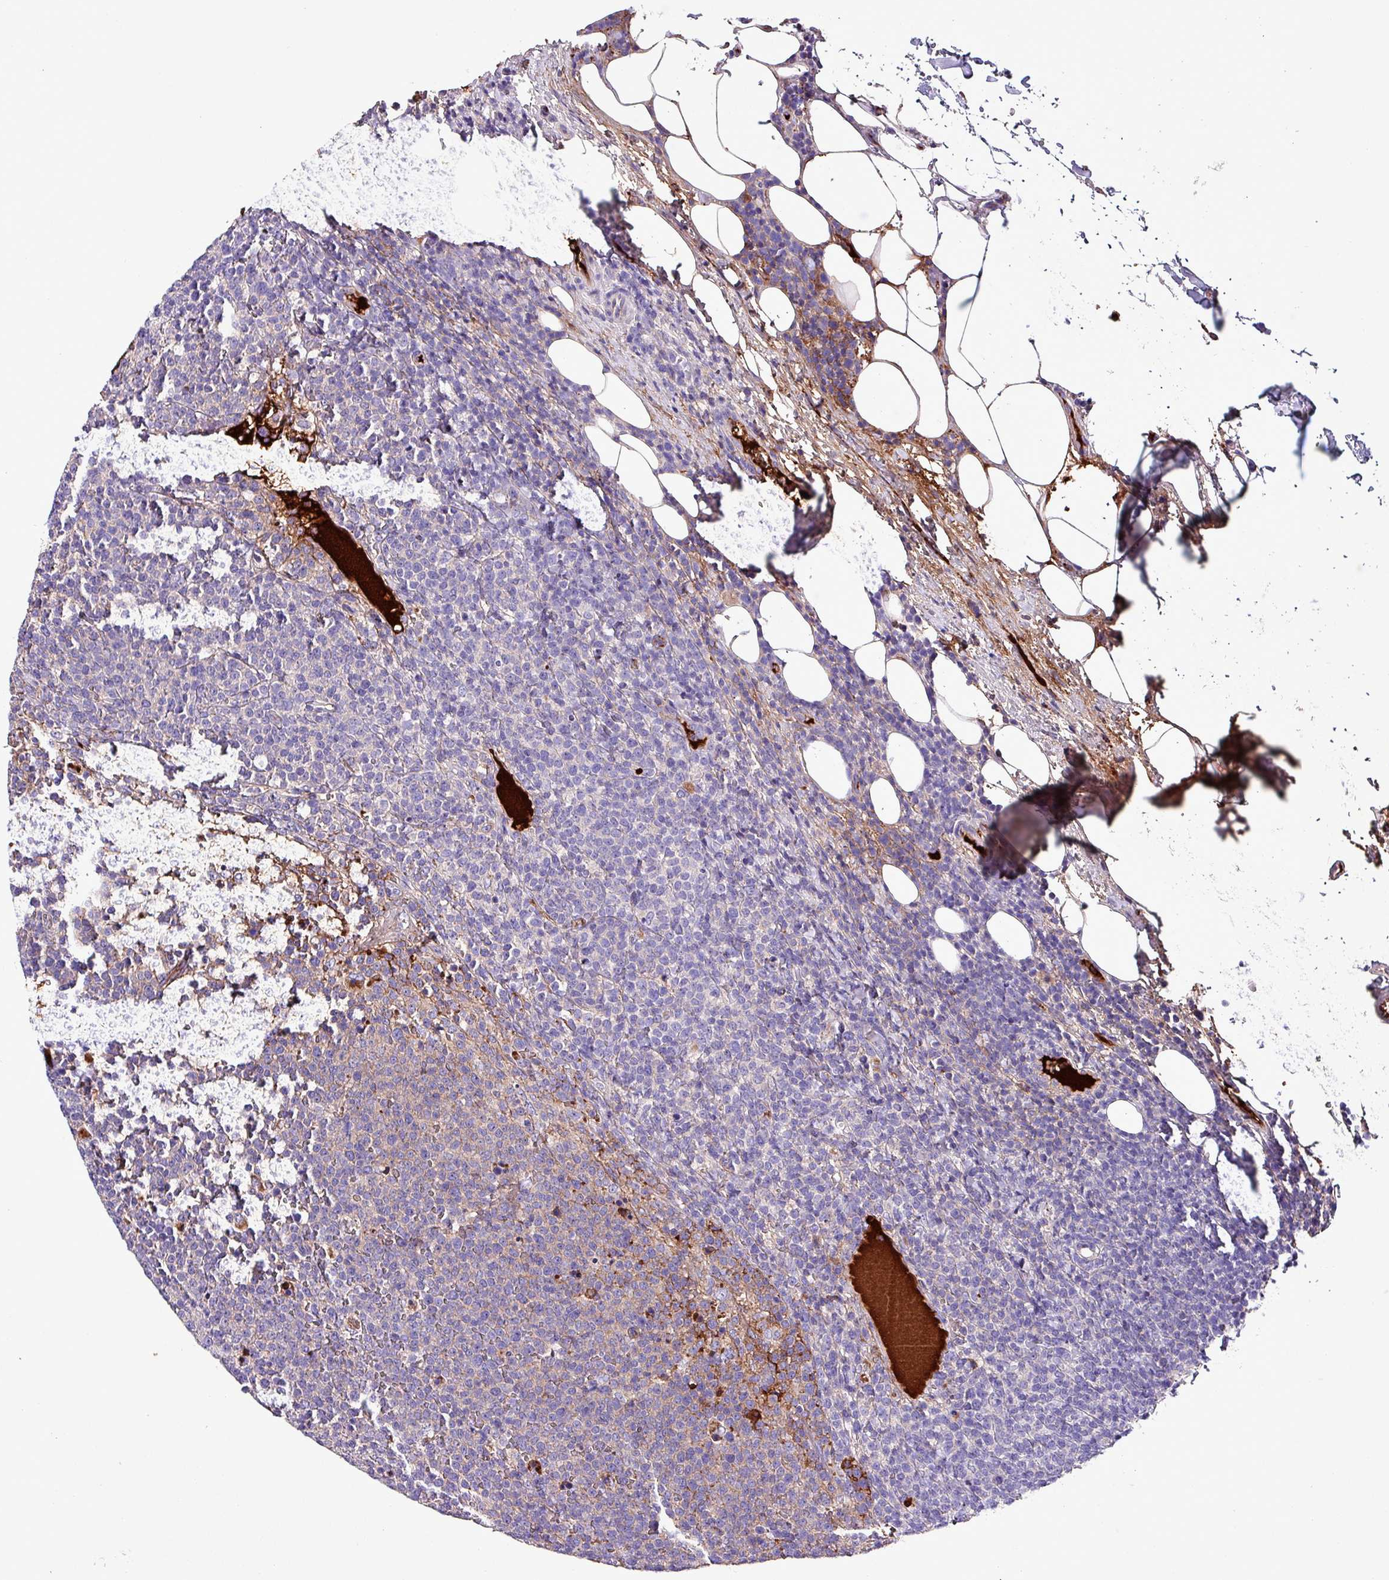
{"staining": {"intensity": "moderate", "quantity": "25%-75%", "location": "cytoplasmic/membranous"}, "tissue": "lymphoma", "cell_type": "Tumor cells", "image_type": "cancer", "snomed": [{"axis": "morphology", "description": "Malignant lymphoma, non-Hodgkin's type, High grade"}, {"axis": "topography", "description": "Lymph node"}], "caption": "Protein expression analysis of human malignant lymphoma, non-Hodgkin's type (high-grade) reveals moderate cytoplasmic/membranous expression in approximately 25%-75% of tumor cells.", "gene": "HP", "patient": {"sex": "male", "age": 61}}